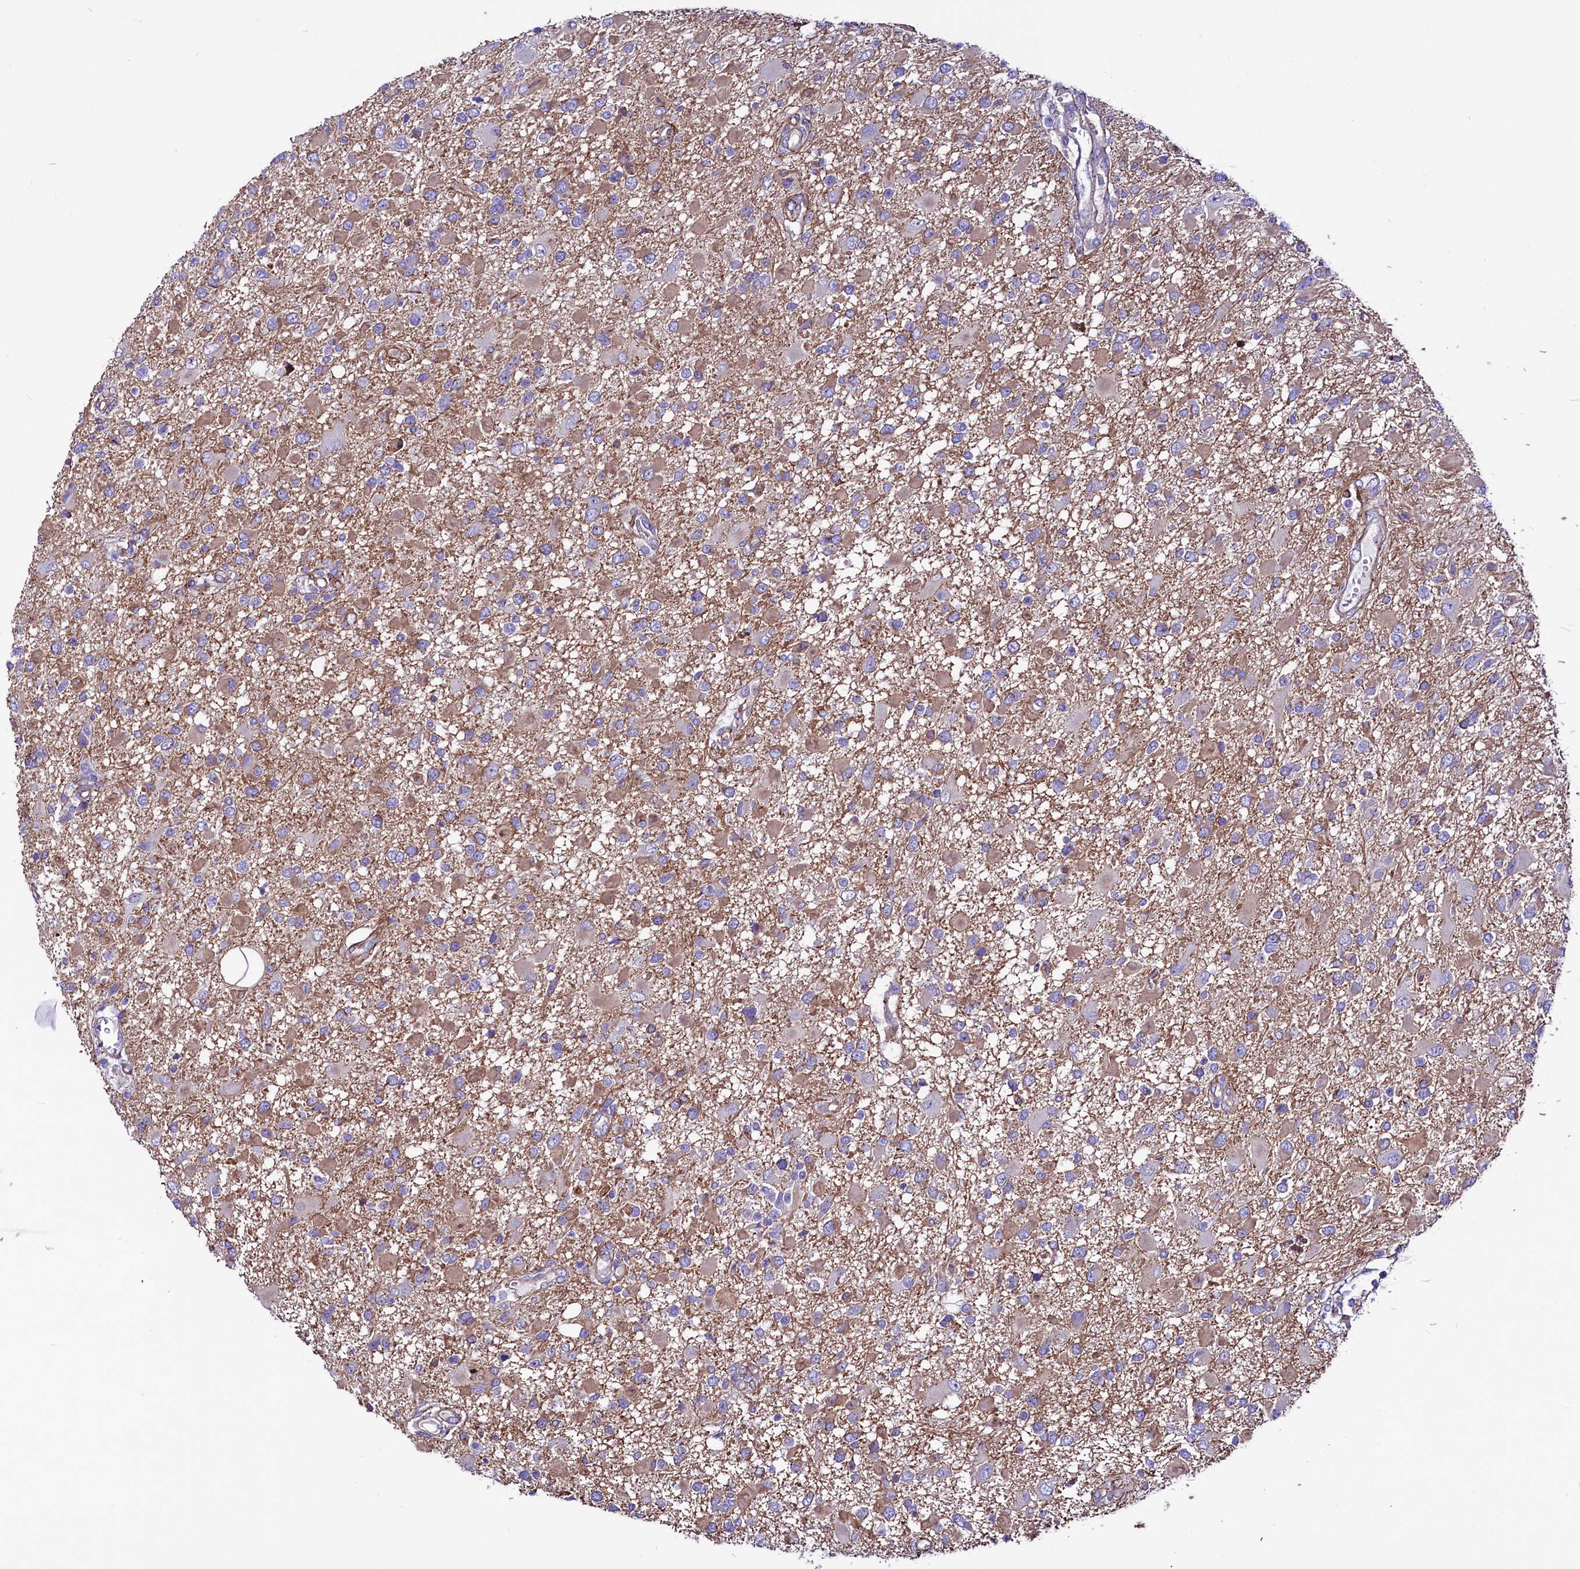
{"staining": {"intensity": "moderate", "quantity": "<25%", "location": "cytoplasmic/membranous"}, "tissue": "glioma", "cell_type": "Tumor cells", "image_type": "cancer", "snomed": [{"axis": "morphology", "description": "Glioma, malignant, High grade"}, {"axis": "topography", "description": "Brain"}], "caption": "High-grade glioma (malignant) stained with IHC exhibits moderate cytoplasmic/membranous expression in about <25% of tumor cells.", "gene": "SLF1", "patient": {"sex": "male", "age": 53}}